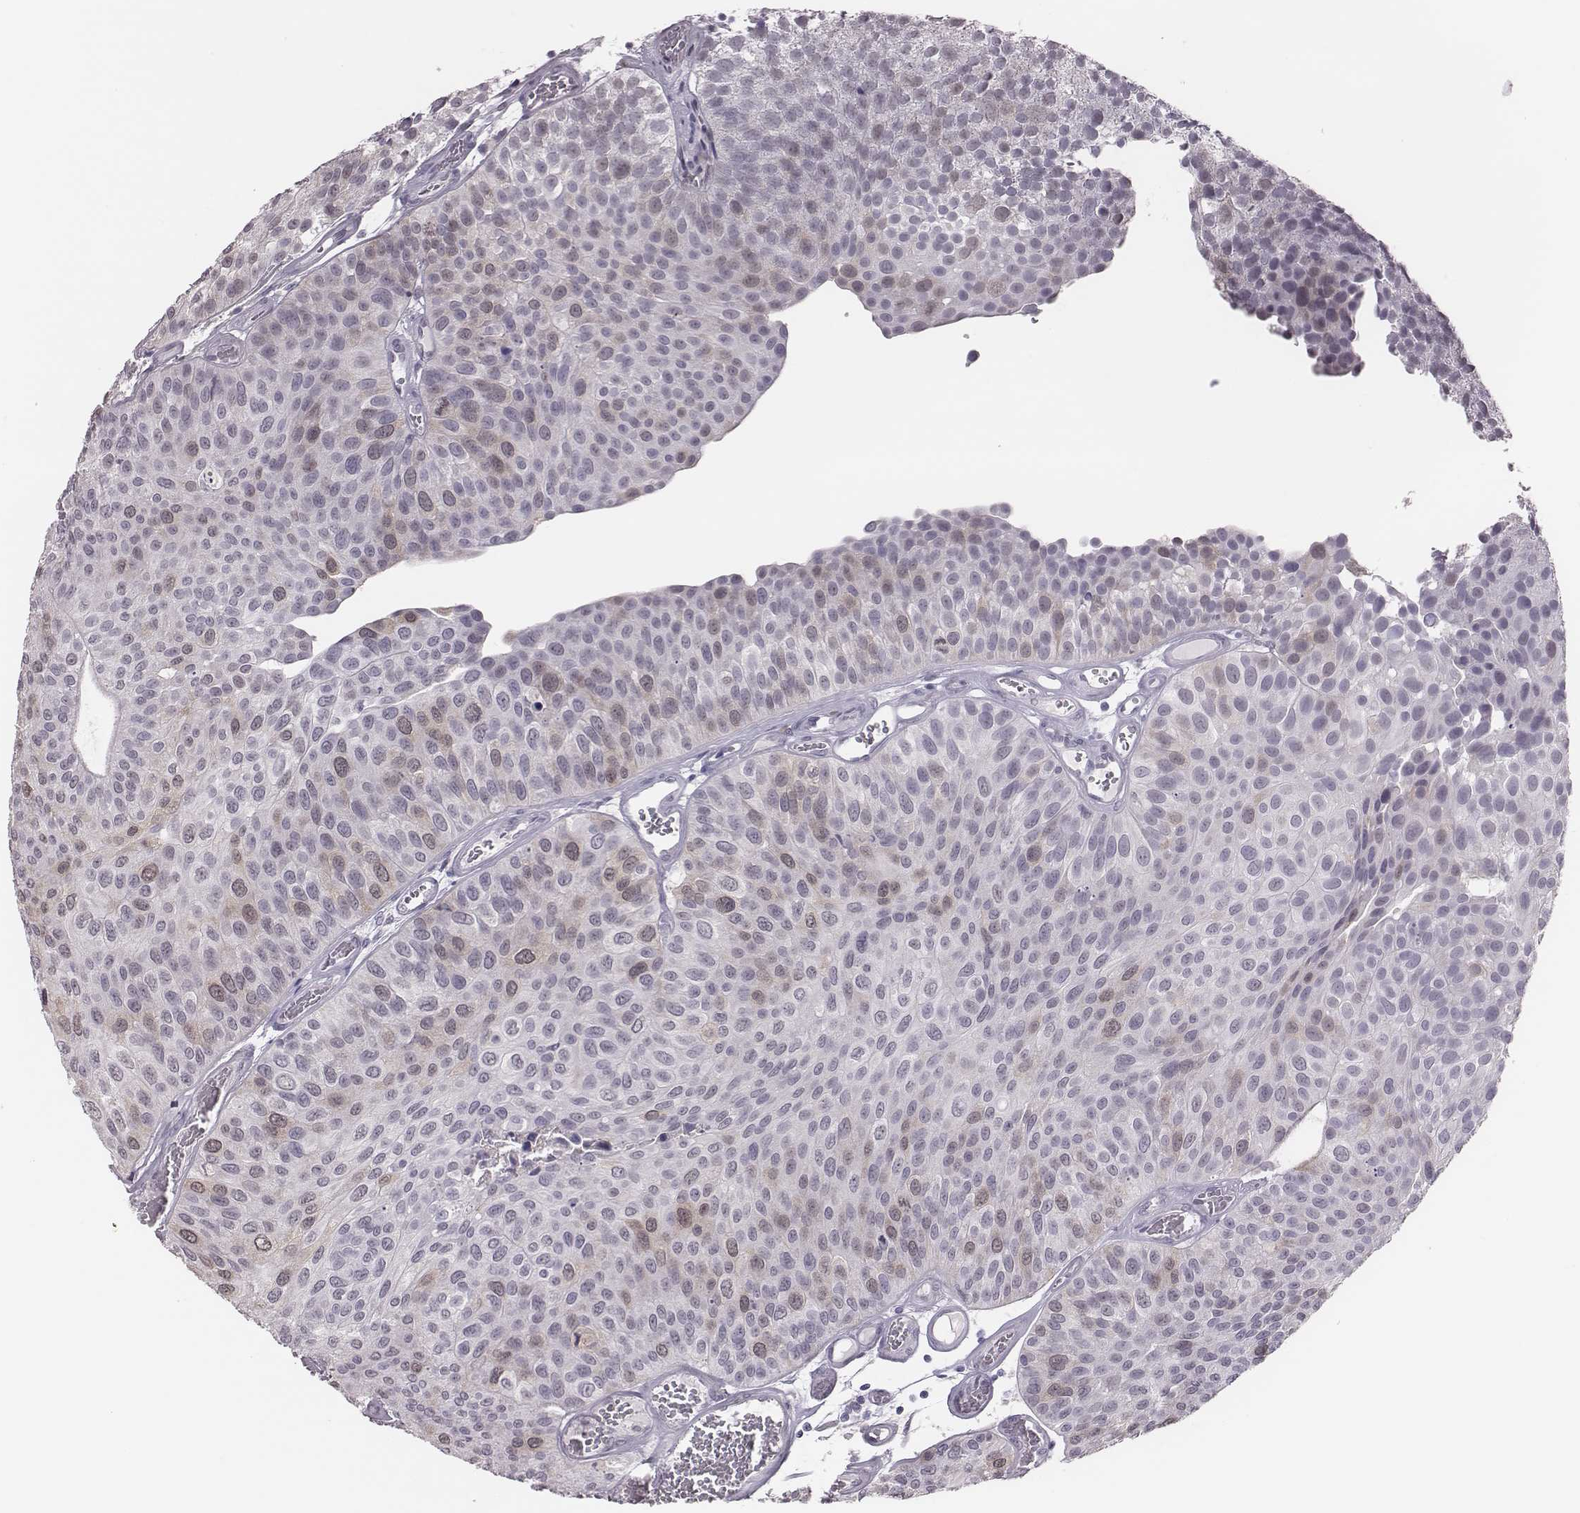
{"staining": {"intensity": "weak", "quantity": "<25%", "location": "cytoplasmic/membranous,nuclear"}, "tissue": "urothelial cancer", "cell_type": "Tumor cells", "image_type": "cancer", "snomed": [{"axis": "morphology", "description": "Urothelial carcinoma, Low grade"}, {"axis": "topography", "description": "Urinary bladder"}], "caption": "There is no significant expression in tumor cells of urothelial cancer.", "gene": "PBK", "patient": {"sex": "female", "age": 87}}